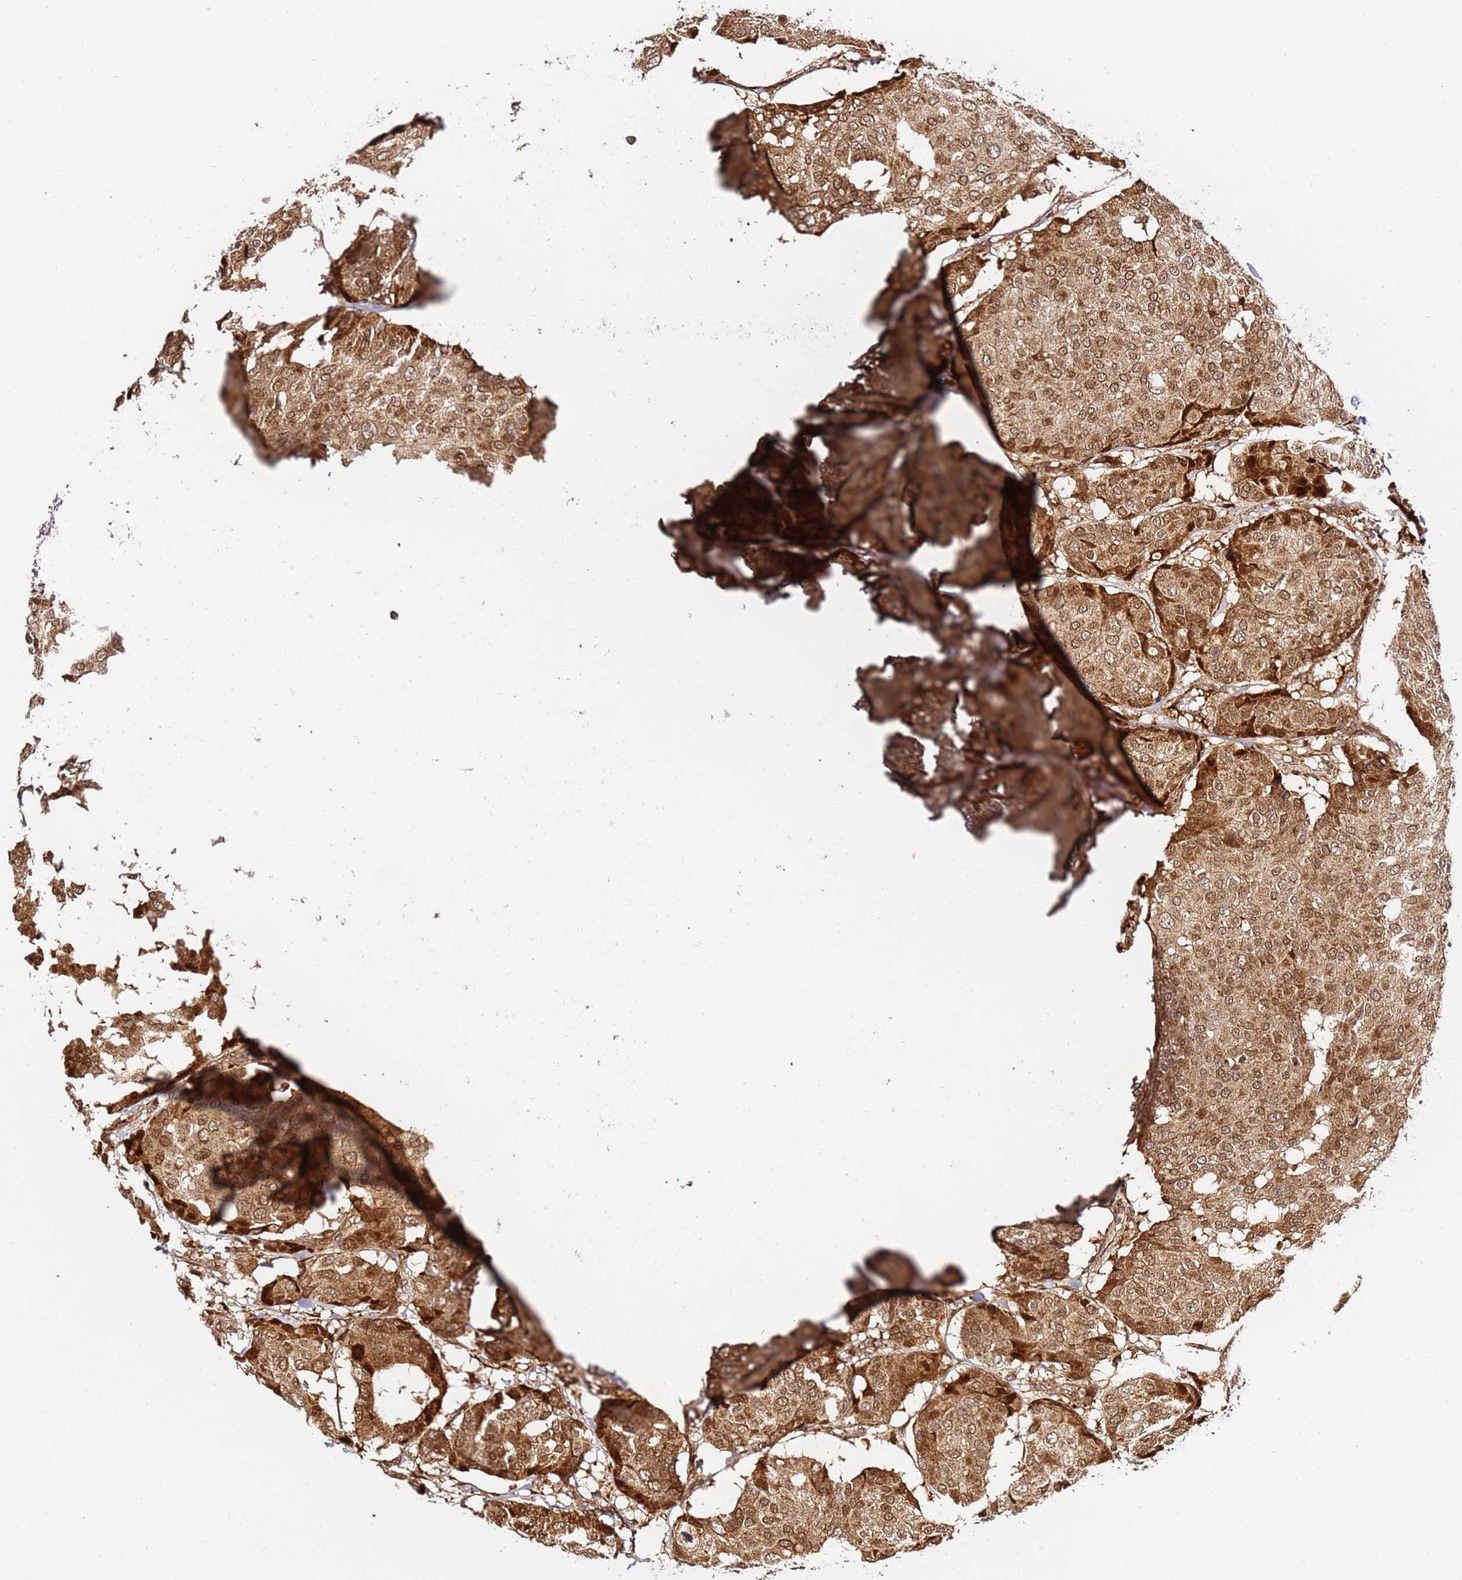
{"staining": {"intensity": "moderate", "quantity": ">75%", "location": "cytoplasmic/membranous,nuclear"}, "tissue": "breast cancer", "cell_type": "Tumor cells", "image_type": "cancer", "snomed": [{"axis": "morphology", "description": "Duct carcinoma"}, {"axis": "topography", "description": "Breast"}], "caption": "Protein expression analysis of human breast cancer (infiltrating ductal carcinoma) reveals moderate cytoplasmic/membranous and nuclear staining in approximately >75% of tumor cells.", "gene": "SMOX", "patient": {"sex": "female", "age": 75}}